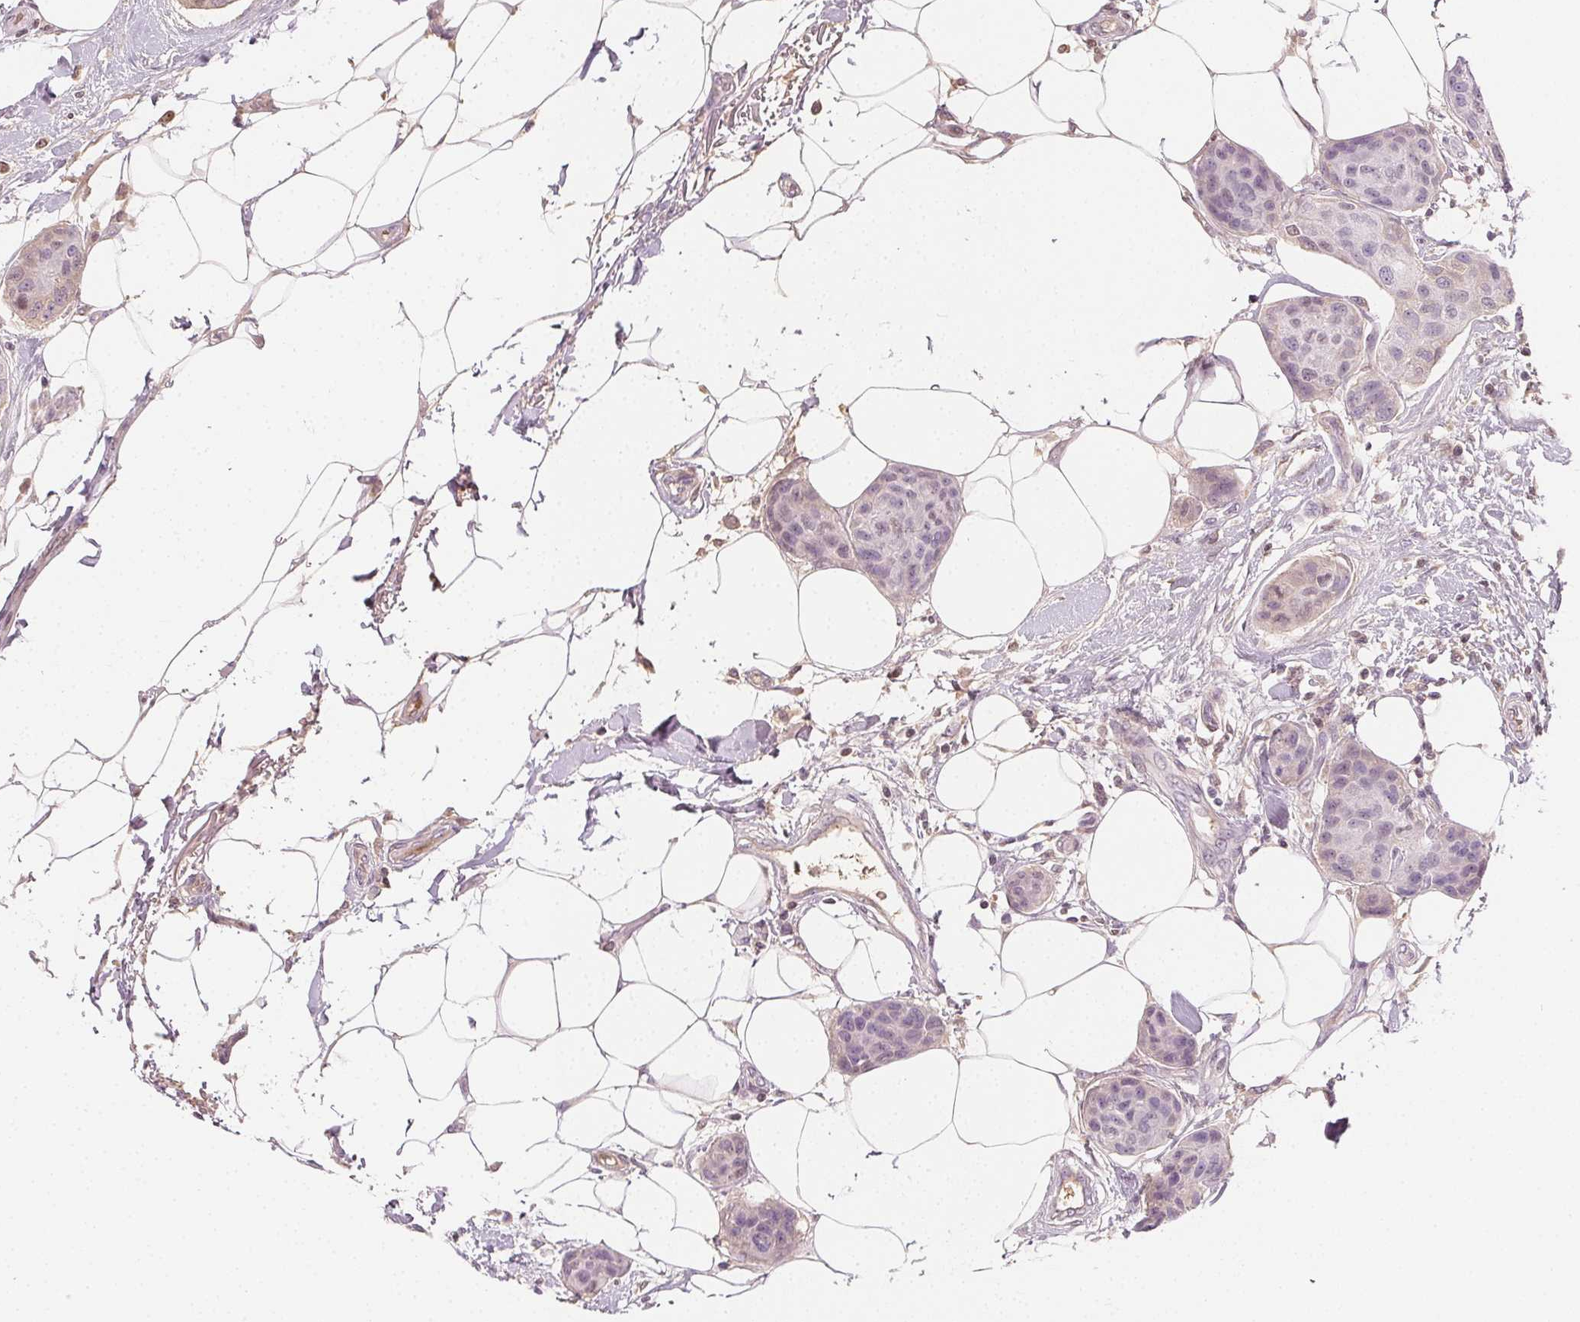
{"staining": {"intensity": "negative", "quantity": "none", "location": "none"}, "tissue": "breast cancer", "cell_type": "Tumor cells", "image_type": "cancer", "snomed": [{"axis": "morphology", "description": "Duct carcinoma"}, {"axis": "topography", "description": "Breast"}, {"axis": "topography", "description": "Lymph node"}], "caption": "IHC of breast cancer demonstrates no staining in tumor cells.", "gene": "AFM", "patient": {"sex": "female", "age": 80}}